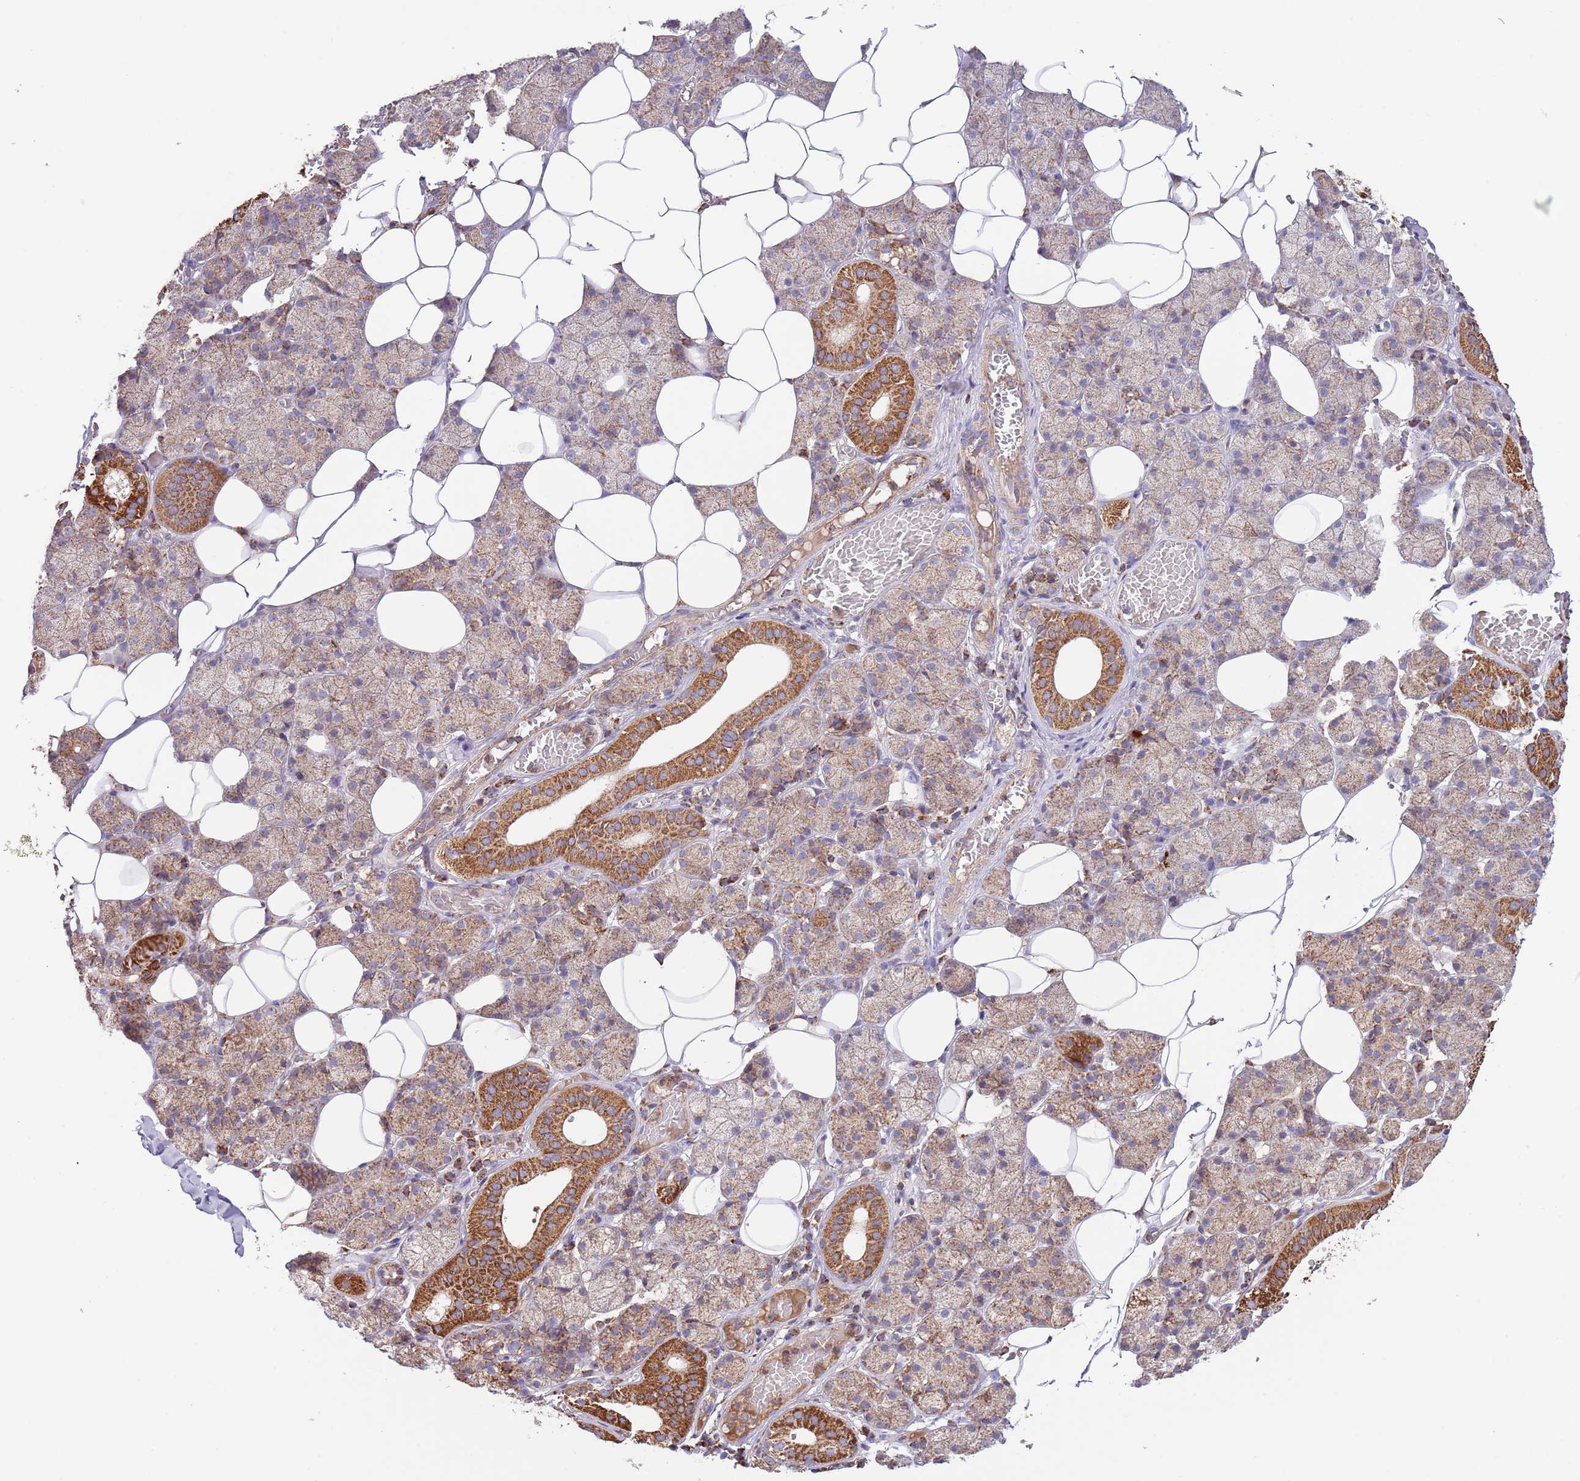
{"staining": {"intensity": "strong", "quantity": "<25%", "location": "cytoplasmic/membranous"}, "tissue": "salivary gland", "cell_type": "Glandular cells", "image_type": "normal", "snomed": [{"axis": "morphology", "description": "Normal tissue, NOS"}, {"axis": "topography", "description": "Salivary gland"}], "caption": "A photomicrograph showing strong cytoplasmic/membranous staining in approximately <25% of glandular cells in unremarkable salivary gland, as visualized by brown immunohistochemical staining.", "gene": "DNAJA3", "patient": {"sex": "female", "age": 33}}